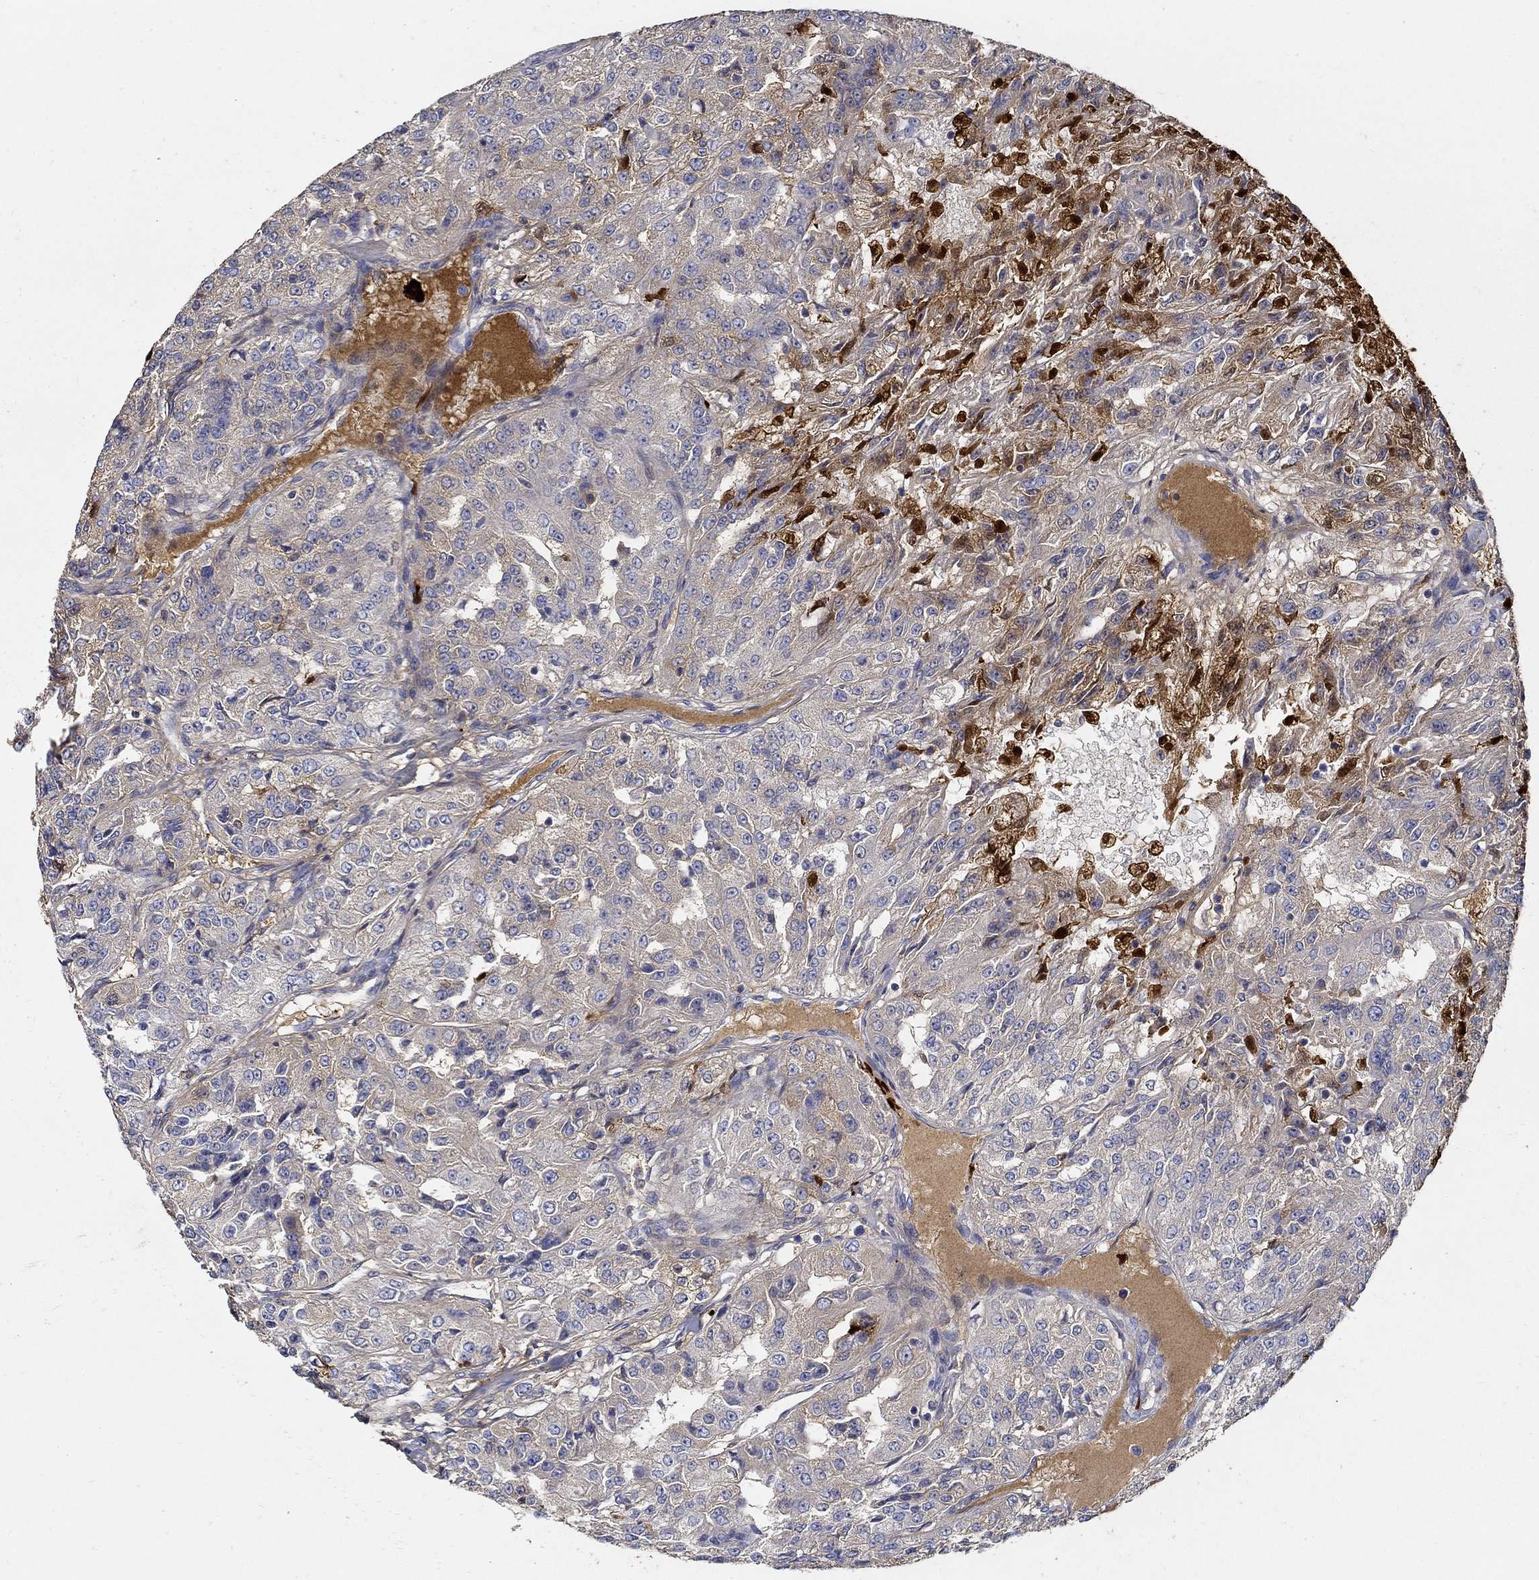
{"staining": {"intensity": "strong", "quantity": "<25%", "location": "cytoplasmic/membranous"}, "tissue": "renal cancer", "cell_type": "Tumor cells", "image_type": "cancer", "snomed": [{"axis": "morphology", "description": "Adenocarcinoma, NOS"}, {"axis": "topography", "description": "Kidney"}], "caption": "Adenocarcinoma (renal) stained for a protein reveals strong cytoplasmic/membranous positivity in tumor cells.", "gene": "TGFBI", "patient": {"sex": "female", "age": 63}}